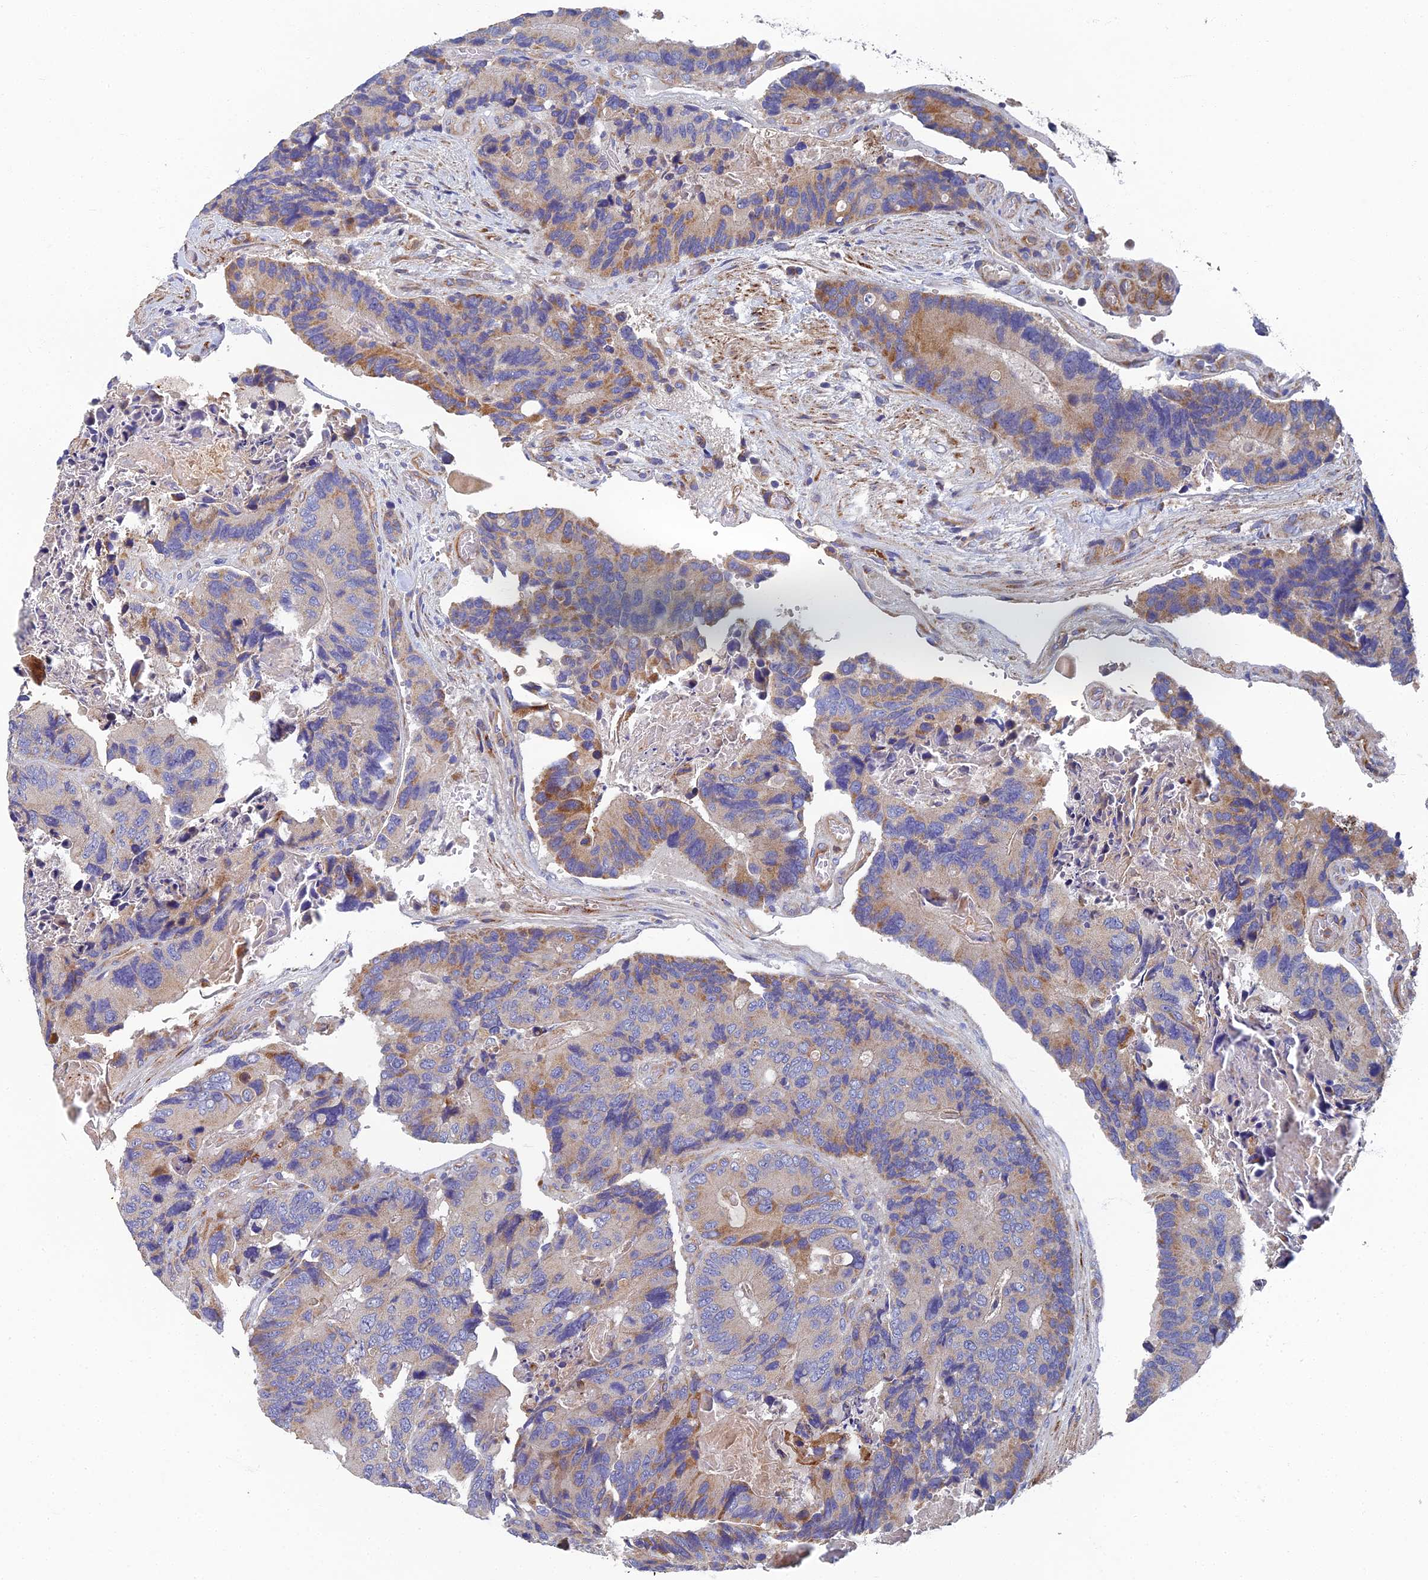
{"staining": {"intensity": "moderate", "quantity": "<25%", "location": "cytoplasmic/membranous"}, "tissue": "colorectal cancer", "cell_type": "Tumor cells", "image_type": "cancer", "snomed": [{"axis": "morphology", "description": "Adenocarcinoma, NOS"}, {"axis": "topography", "description": "Colon"}], "caption": "Moderate cytoplasmic/membranous protein staining is present in approximately <25% of tumor cells in colorectal cancer. (DAB (3,3'-diaminobenzidine) IHC, brown staining for protein, blue staining for nuclei).", "gene": "RNASEK", "patient": {"sex": "male", "age": 84}}